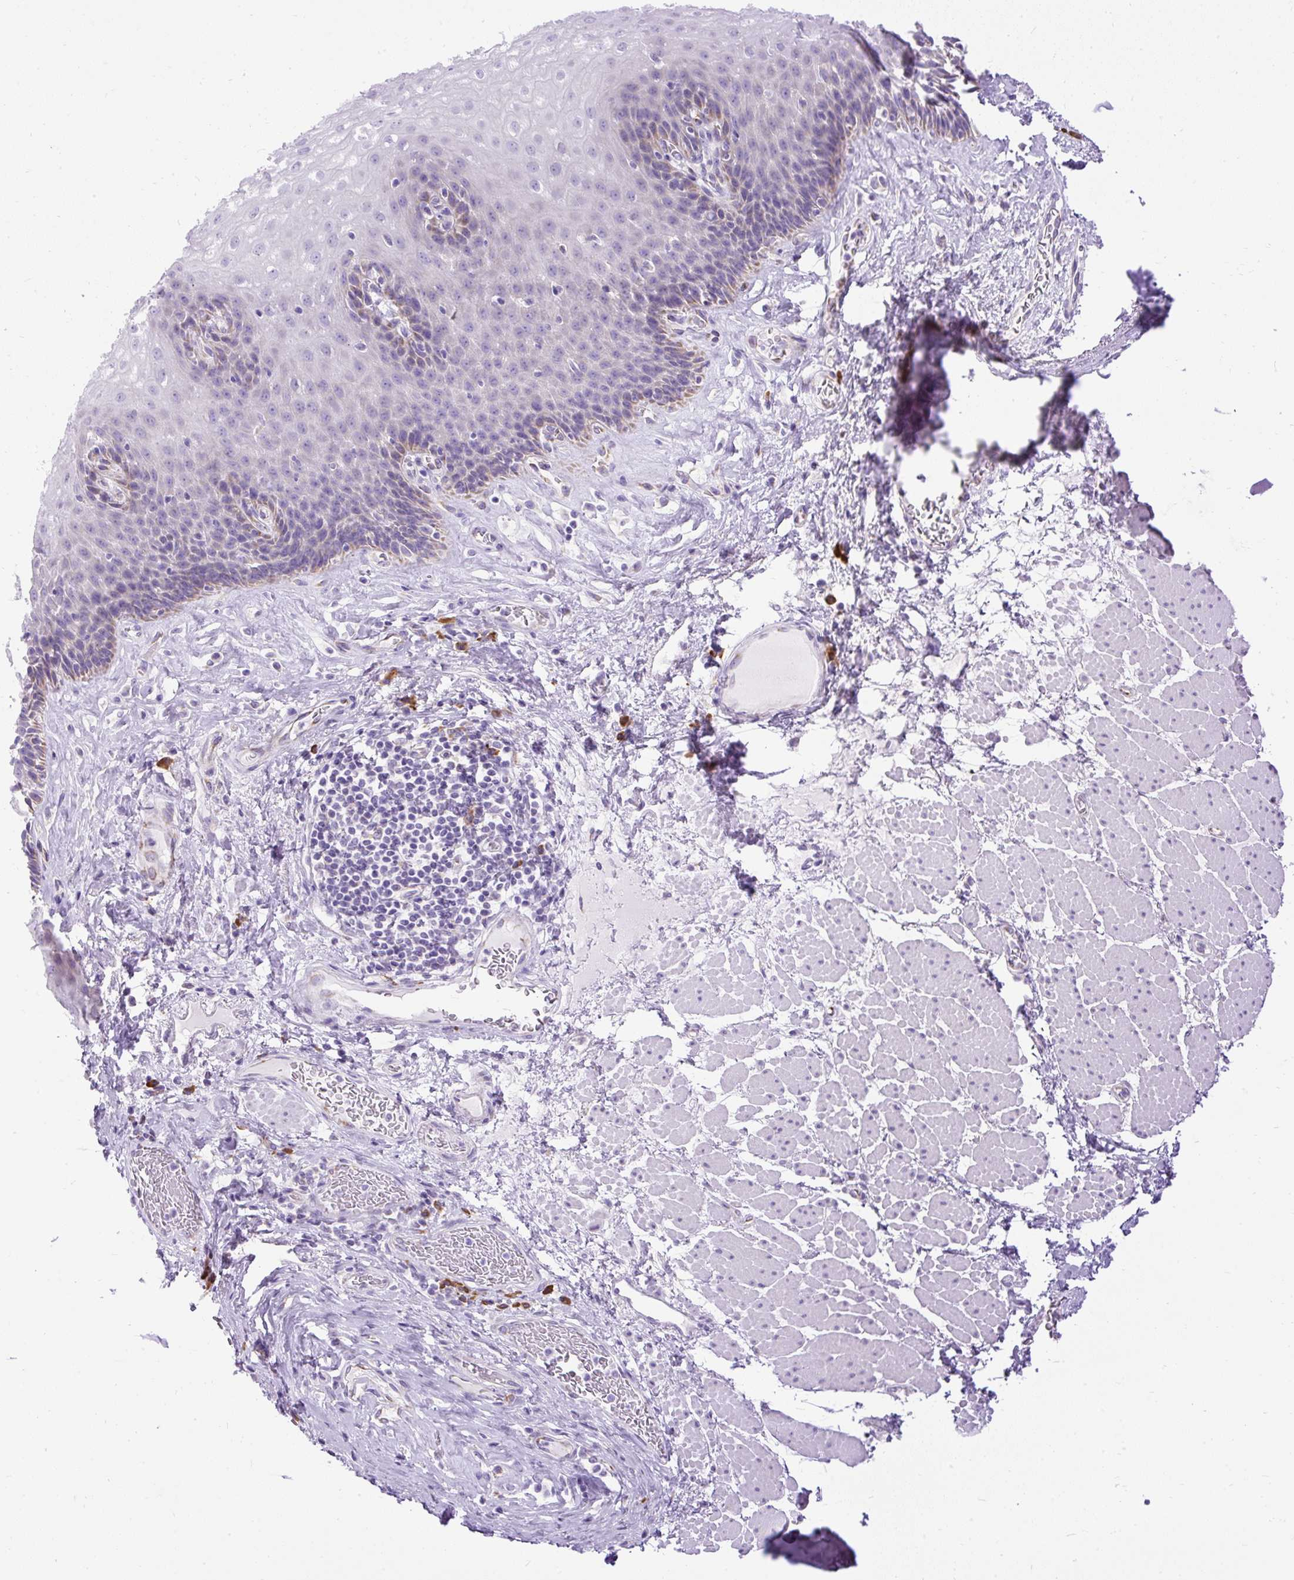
{"staining": {"intensity": "negative", "quantity": "none", "location": "none"}, "tissue": "esophagus", "cell_type": "Squamous epithelial cells", "image_type": "normal", "snomed": [{"axis": "morphology", "description": "Normal tissue, NOS"}, {"axis": "topography", "description": "Esophagus"}], "caption": "A high-resolution photomicrograph shows IHC staining of unremarkable esophagus, which demonstrates no significant staining in squamous epithelial cells.", "gene": "SYBU", "patient": {"sex": "female", "age": 66}}